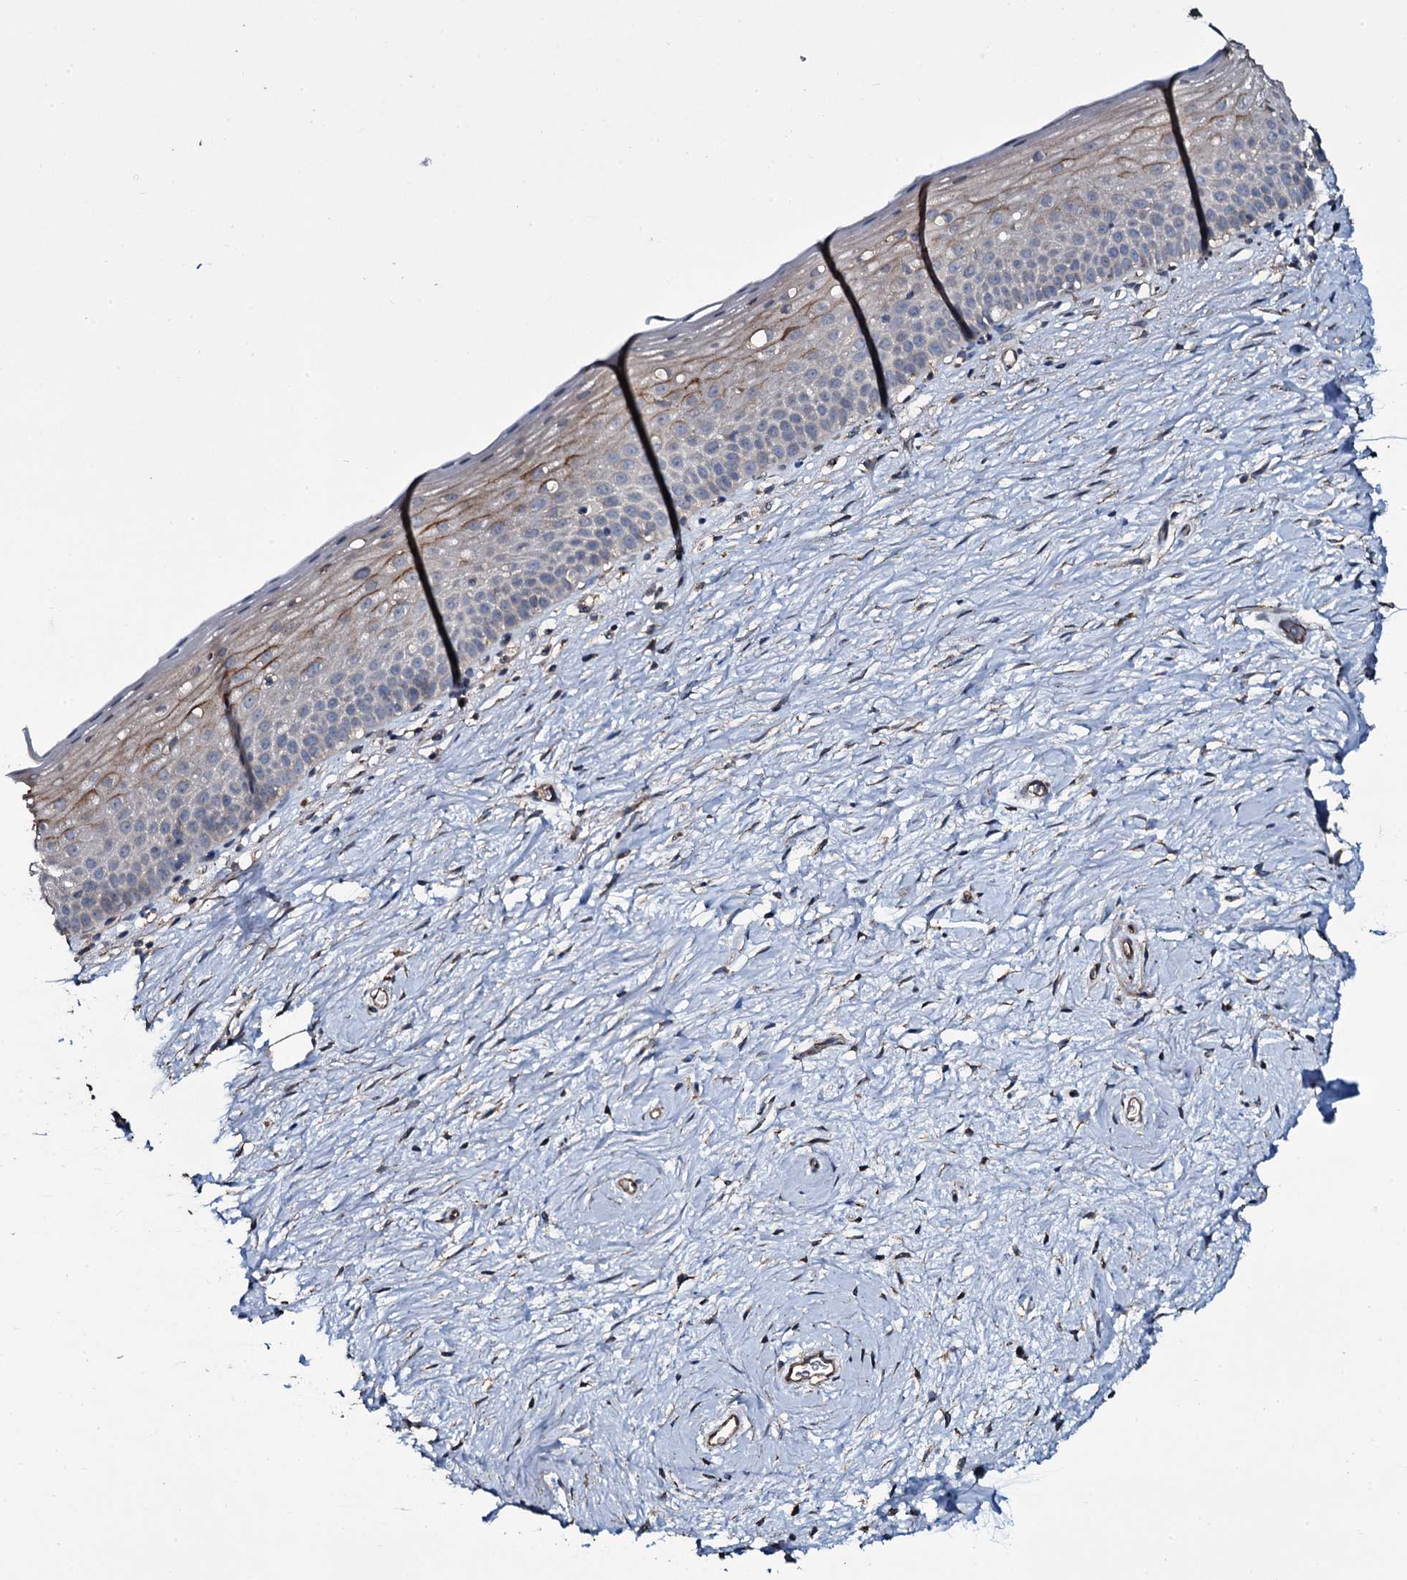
{"staining": {"intensity": "moderate", "quantity": "25%-75%", "location": "cytoplasmic/membranous"}, "tissue": "cervix", "cell_type": "Glandular cells", "image_type": "normal", "snomed": [{"axis": "morphology", "description": "Normal tissue, NOS"}, {"axis": "topography", "description": "Cervix"}], "caption": "Immunohistochemical staining of unremarkable cervix demonstrates 25%-75% levels of moderate cytoplasmic/membranous protein expression in about 25%-75% of glandular cells.", "gene": "WIPF3", "patient": {"sex": "female", "age": 57}}